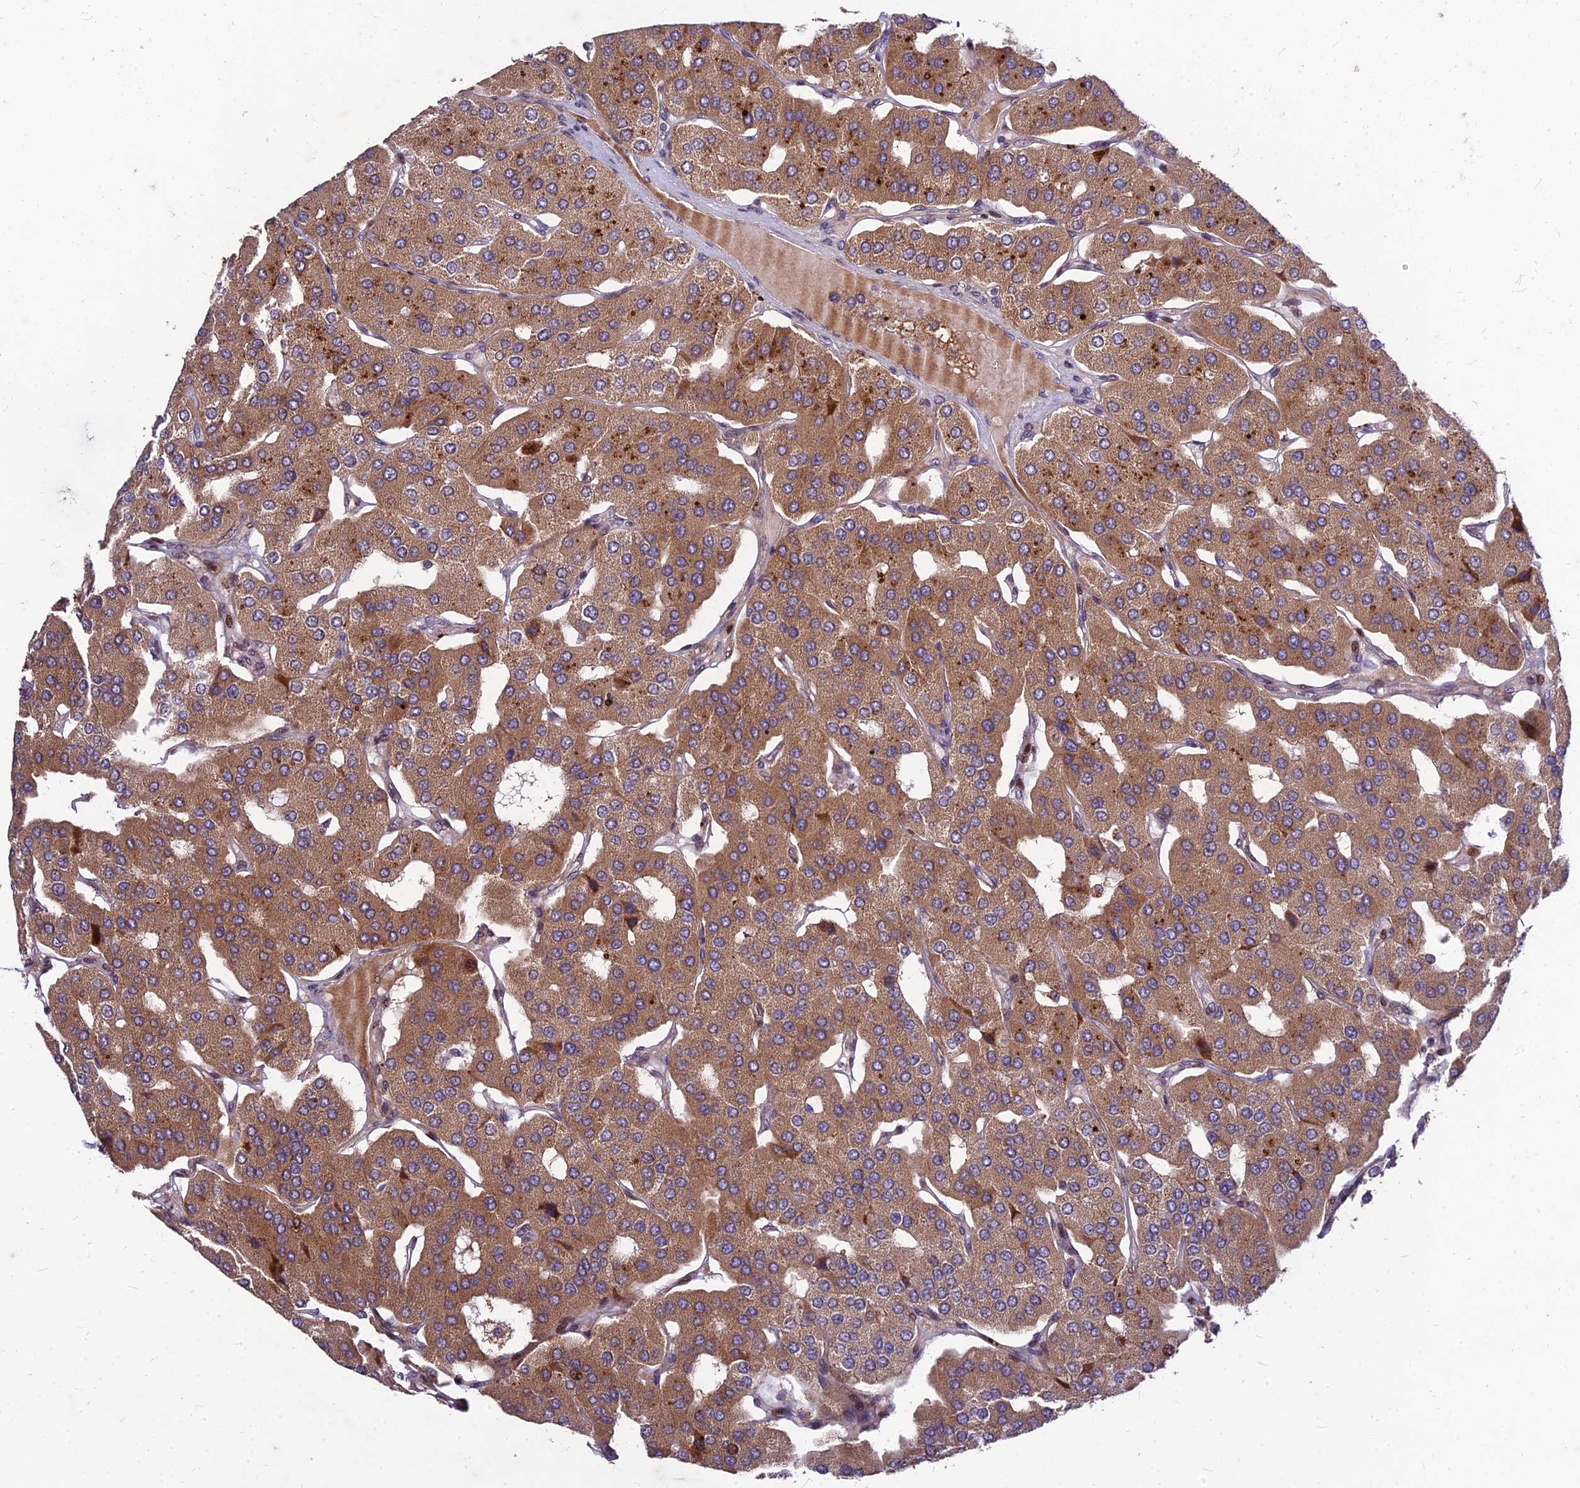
{"staining": {"intensity": "moderate", "quantity": ">75%", "location": "cytoplasmic/membranous"}, "tissue": "parathyroid gland", "cell_type": "Glandular cells", "image_type": "normal", "snomed": [{"axis": "morphology", "description": "Normal tissue, NOS"}, {"axis": "morphology", "description": "Adenoma, NOS"}, {"axis": "topography", "description": "Parathyroid gland"}], "caption": "IHC staining of benign parathyroid gland, which demonstrates medium levels of moderate cytoplasmic/membranous positivity in about >75% of glandular cells indicating moderate cytoplasmic/membranous protein positivity. The staining was performed using DAB (3,3'-diaminobenzidine) (brown) for protein detection and nuclei were counterstained in hematoxylin (blue).", "gene": "MKKS", "patient": {"sex": "female", "age": 86}}